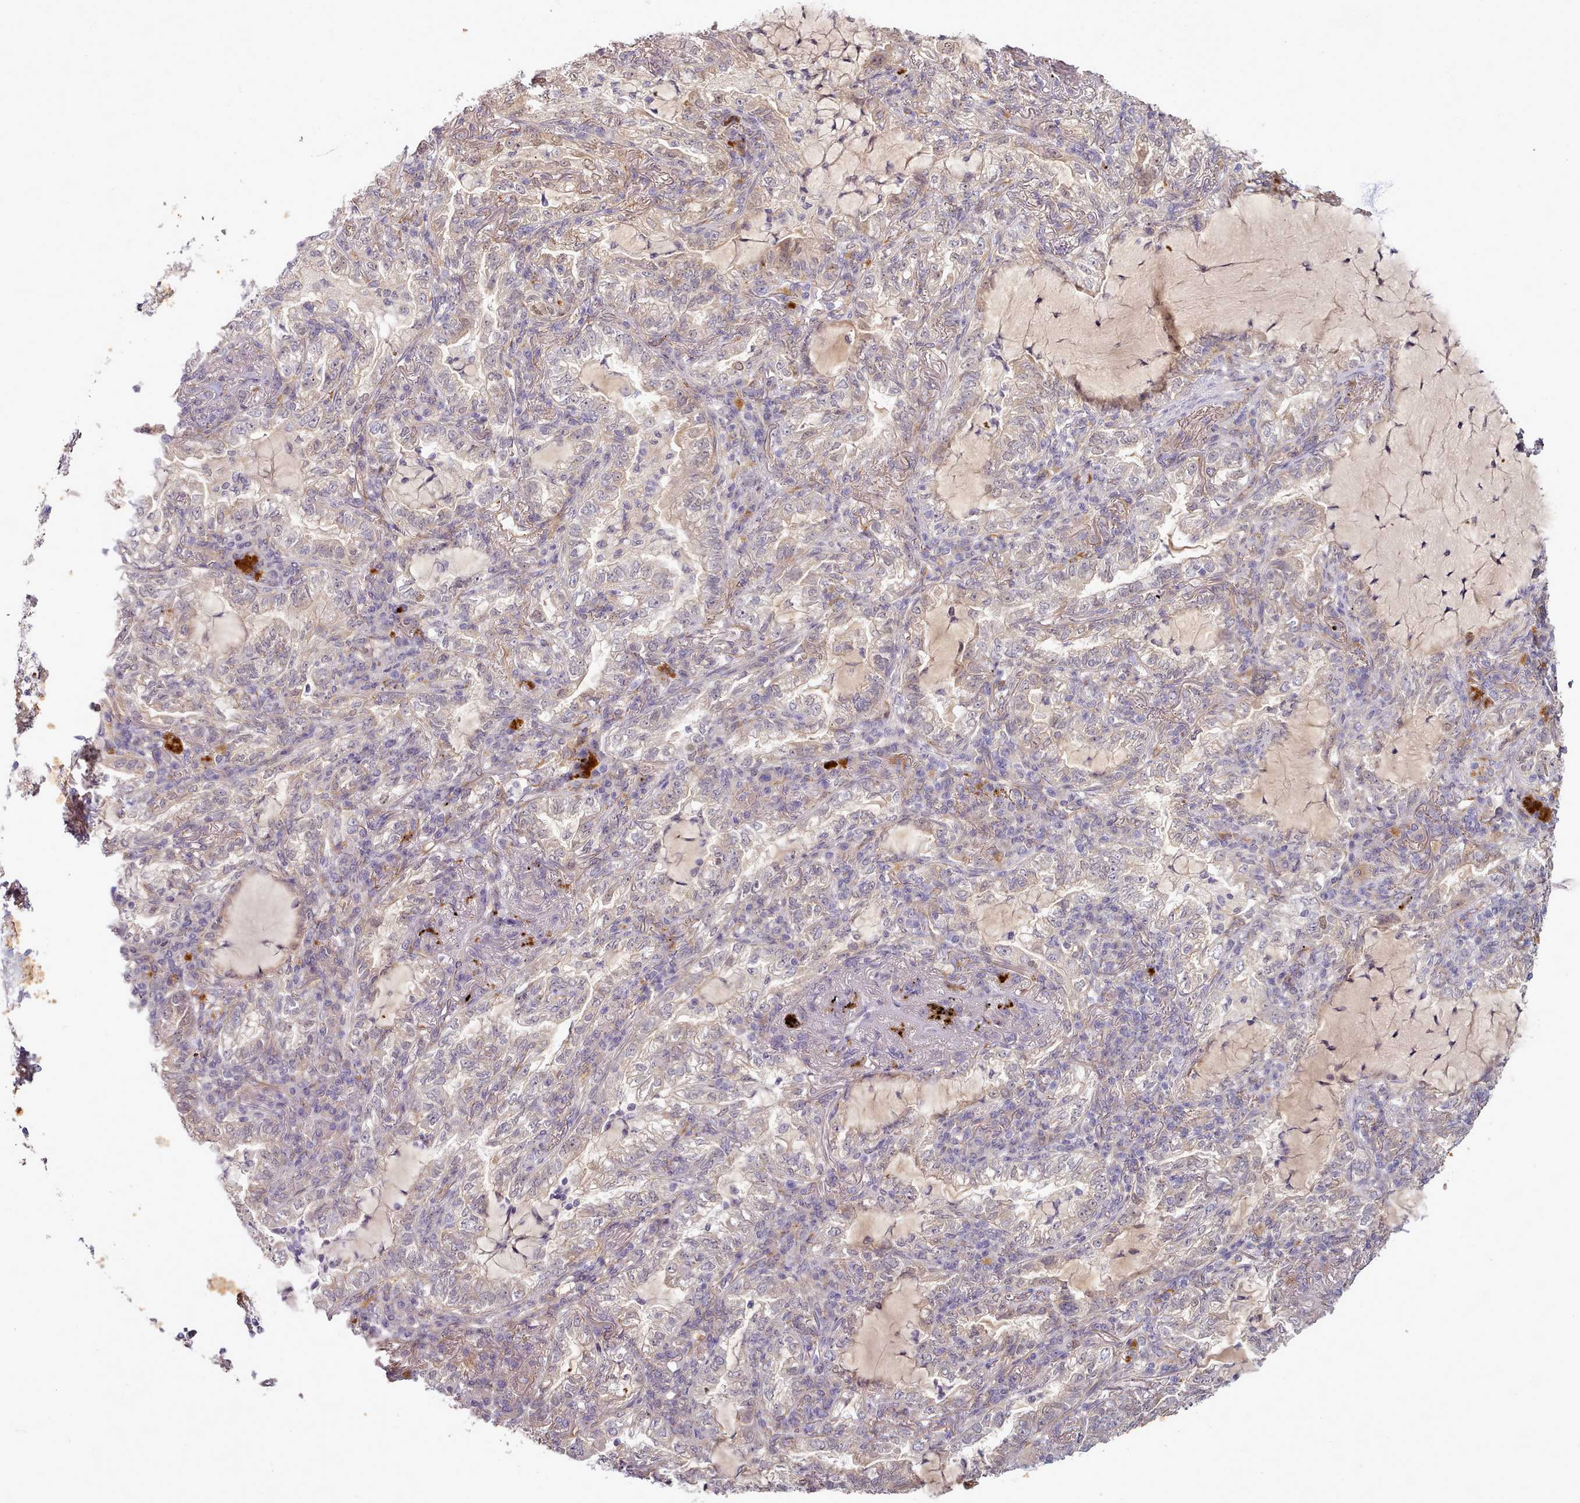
{"staining": {"intensity": "weak", "quantity": "<25%", "location": "nuclear"}, "tissue": "lung cancer", "cell_type": "Tumor cells", "image_type": "cancer", "snomed": [{"axis": "morphology", "description": "Adenocarcinoma, NOS"}, {"axis": "topography", "description": "Lung"}], "caption": "This is an IHC micrograph of human lung adenocarcinoma. There is no positivity in tumor cells.", "gene": "C1QTNF5", "patient": {"sex": "female", "age": 73}}